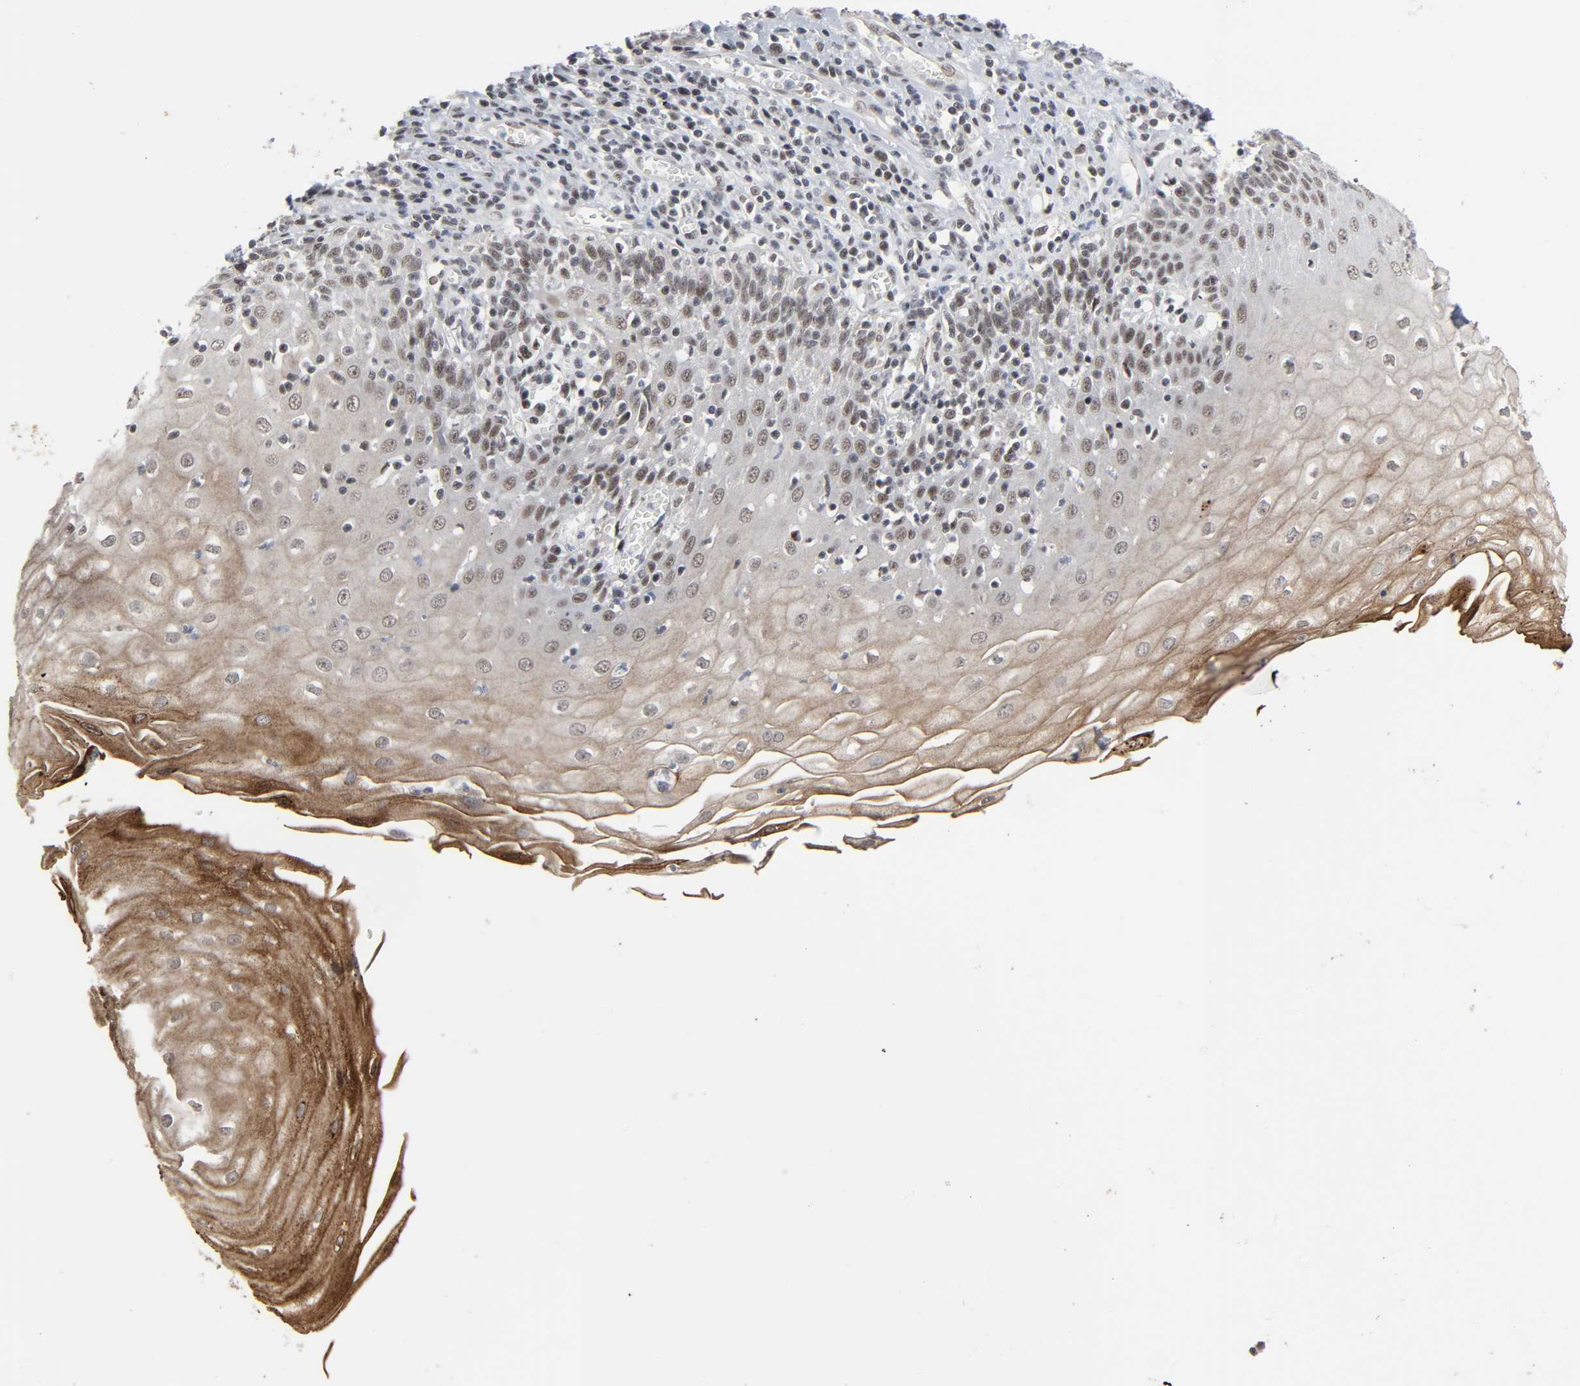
{"staining": {"intensity": "strong", "quantity": "25%-75%", "location": "cytoplasmic/membranous"}, "tissue": "esophagus", "cell_type": "Squamous epithelial cells", "image_type": "normal", "snomed": [{"axis": "morphology", "description": "Normal tissue, NOS"}, {"axis": "morphology", "description": "Squamous cell carcinoma, NOS"}, {"axis": "topography", "description": "Esophagus"}], "caption": "Esophagus stained with IHC exhibits strong cytoplasmic/membranous expression in about 25%-75% of squamous epithelial cells.", "gene": "MUC1", "patient": {"sex": "male", "age": 65}}